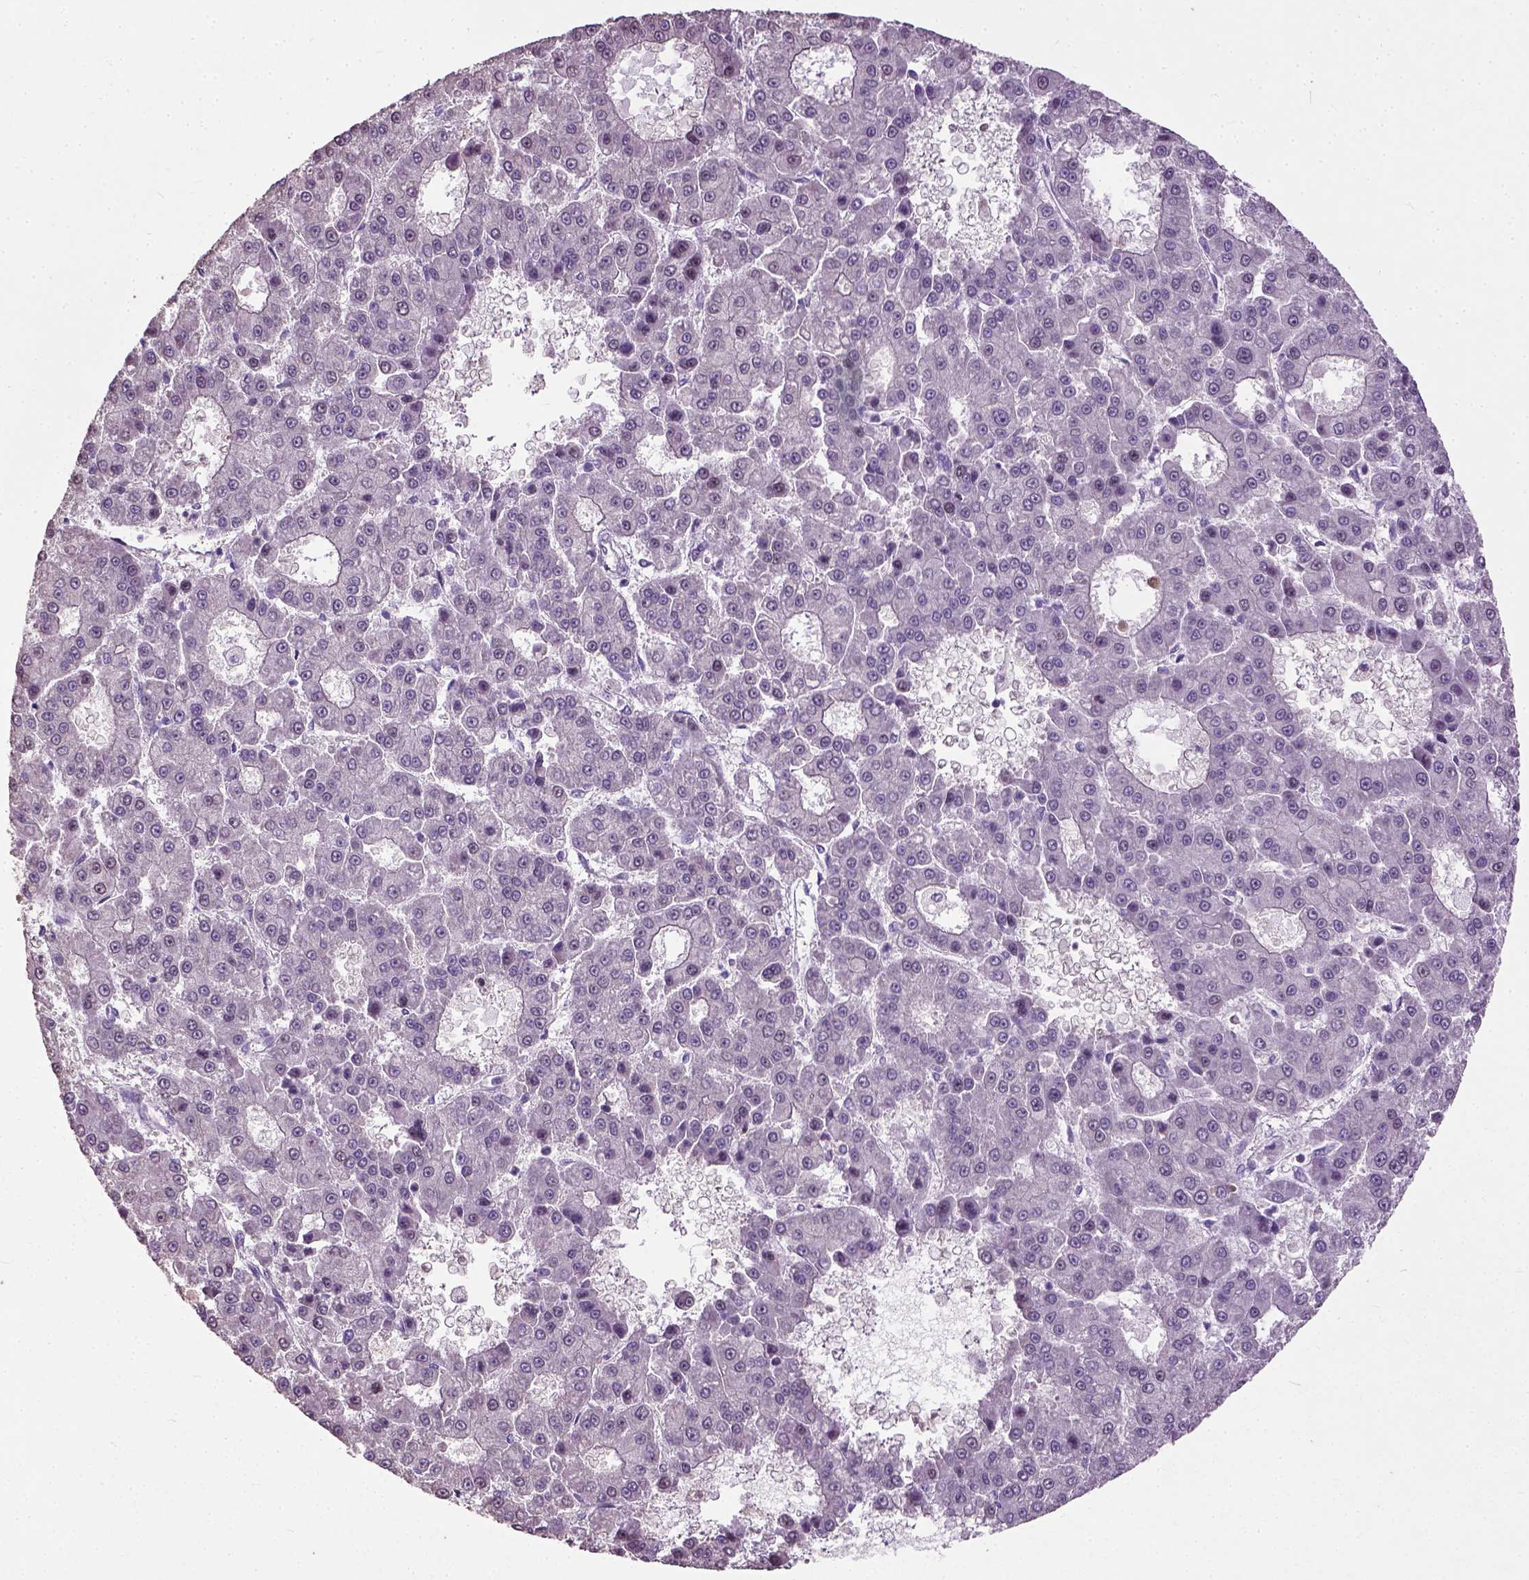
{"staining": {"intensity": "negative", "quantity": "none", "location": "none"}, "tissue": "liver cancer", "cell_type": "Tumor cells", "image_type": "cancer", "snomed": [{"axis": "morphology", "description": "Carcinoma, Hepatocellular, NOS"}, {"axis": "topography", "description": "Liver"}], "caption": "Immunohistochemistry (IHC) micrograph of neoplastic tissue: liver hepatocellular carcinoma stained with DAB (3,3'-diaminobenzidine) demonstrates no significant protein expression in tumor cells. (Immunohistochemistry (IHC), brightfield microscopy, high magnification).", "gene": "UBA3", "patient": {"sex": "male", "age": 70}}